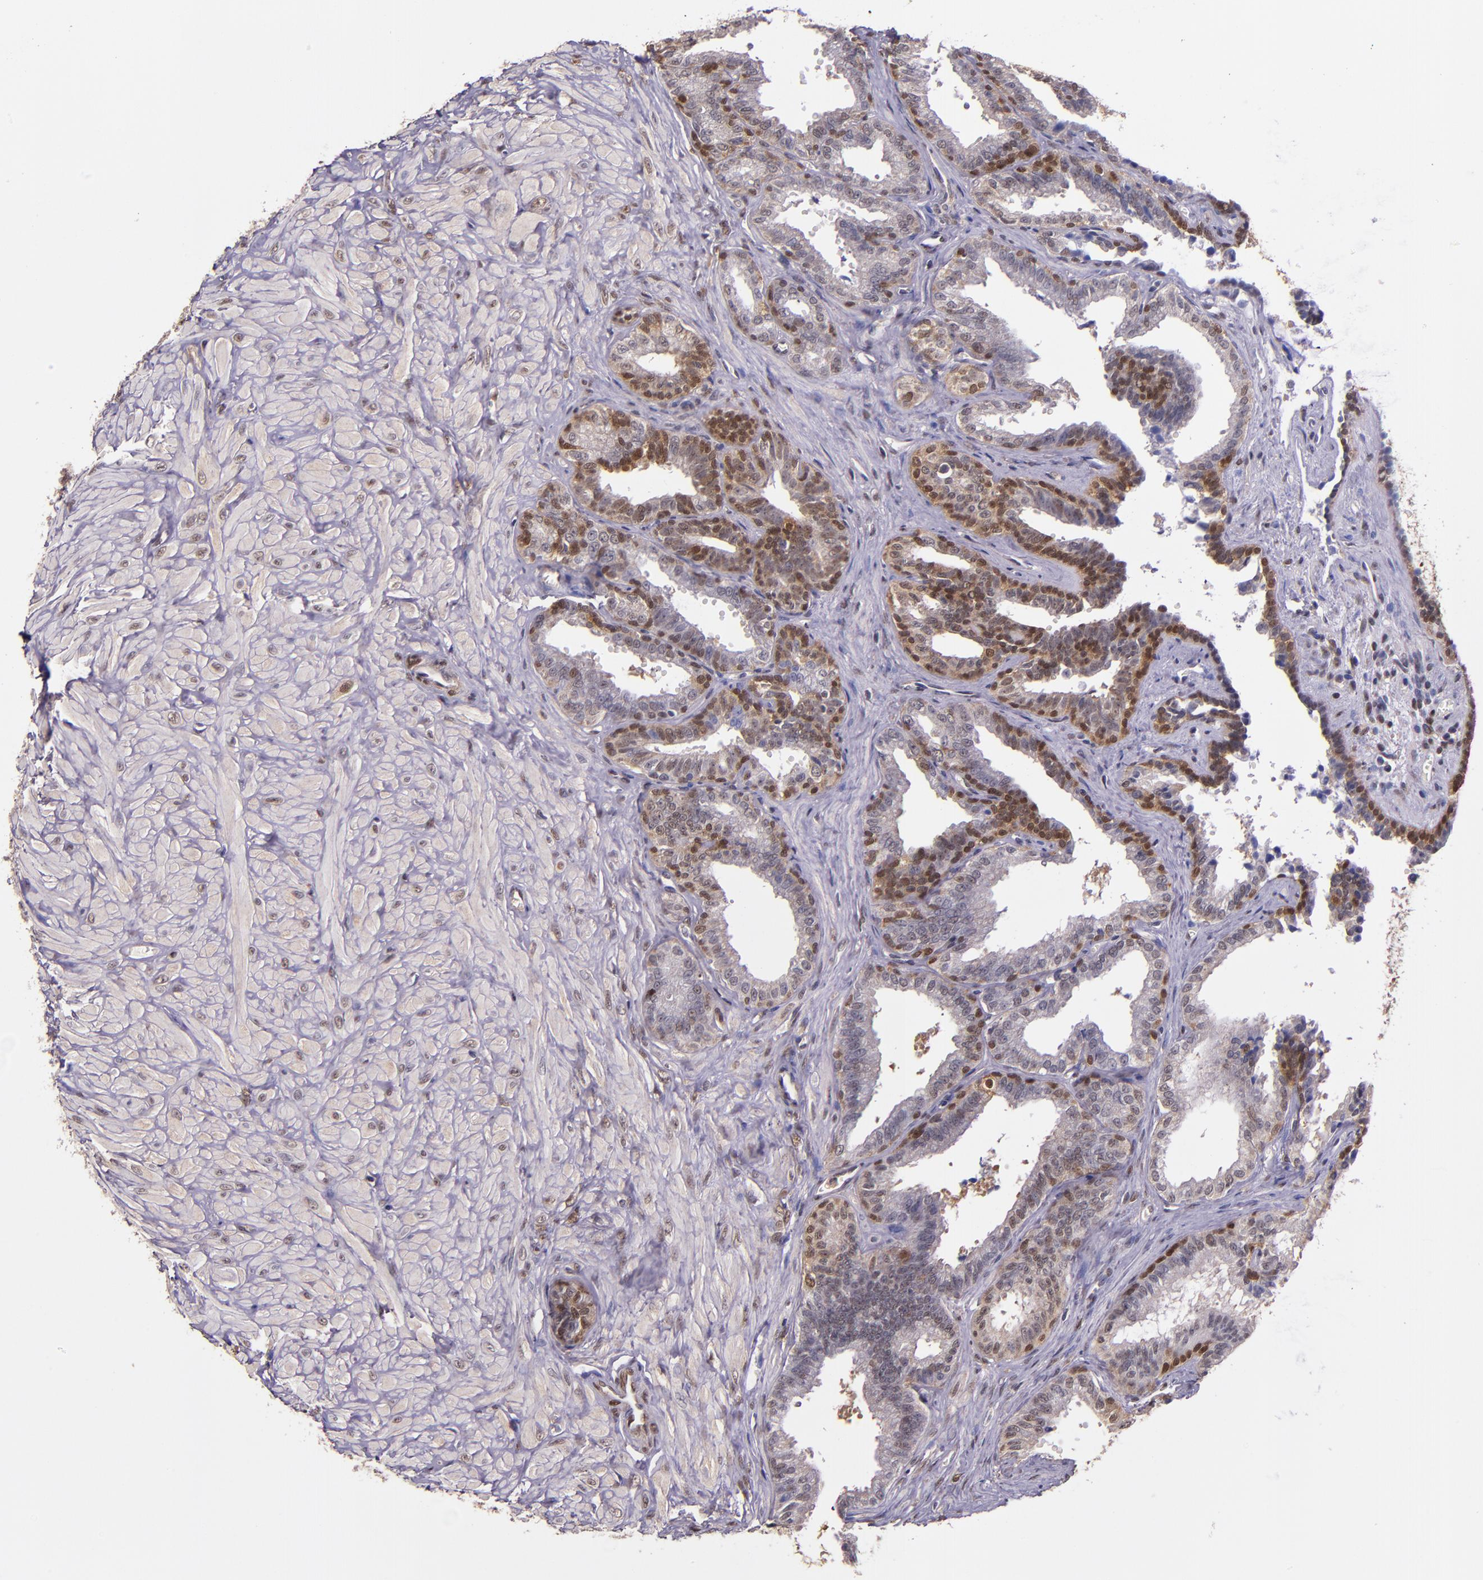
{"staining": {"intensity": "moderate", "quantity": ">75%", "location": "nuclear"}, "tissue": "seminal vesicle", "cell_type": "Glandular cells", "image_type": "normal", "snomed": [{"axis": "morphology", "description": "Normal tissue, NOS"}, {"axis": "topography", "description": "Seminal veicle"}], "caption": "The image shows a brown stain indicating the presence of a protein in the nuclear of glandular cells in seminal vesicle.", "gene": "STAT6", "patient": {"sex": "male", "age": 26}}